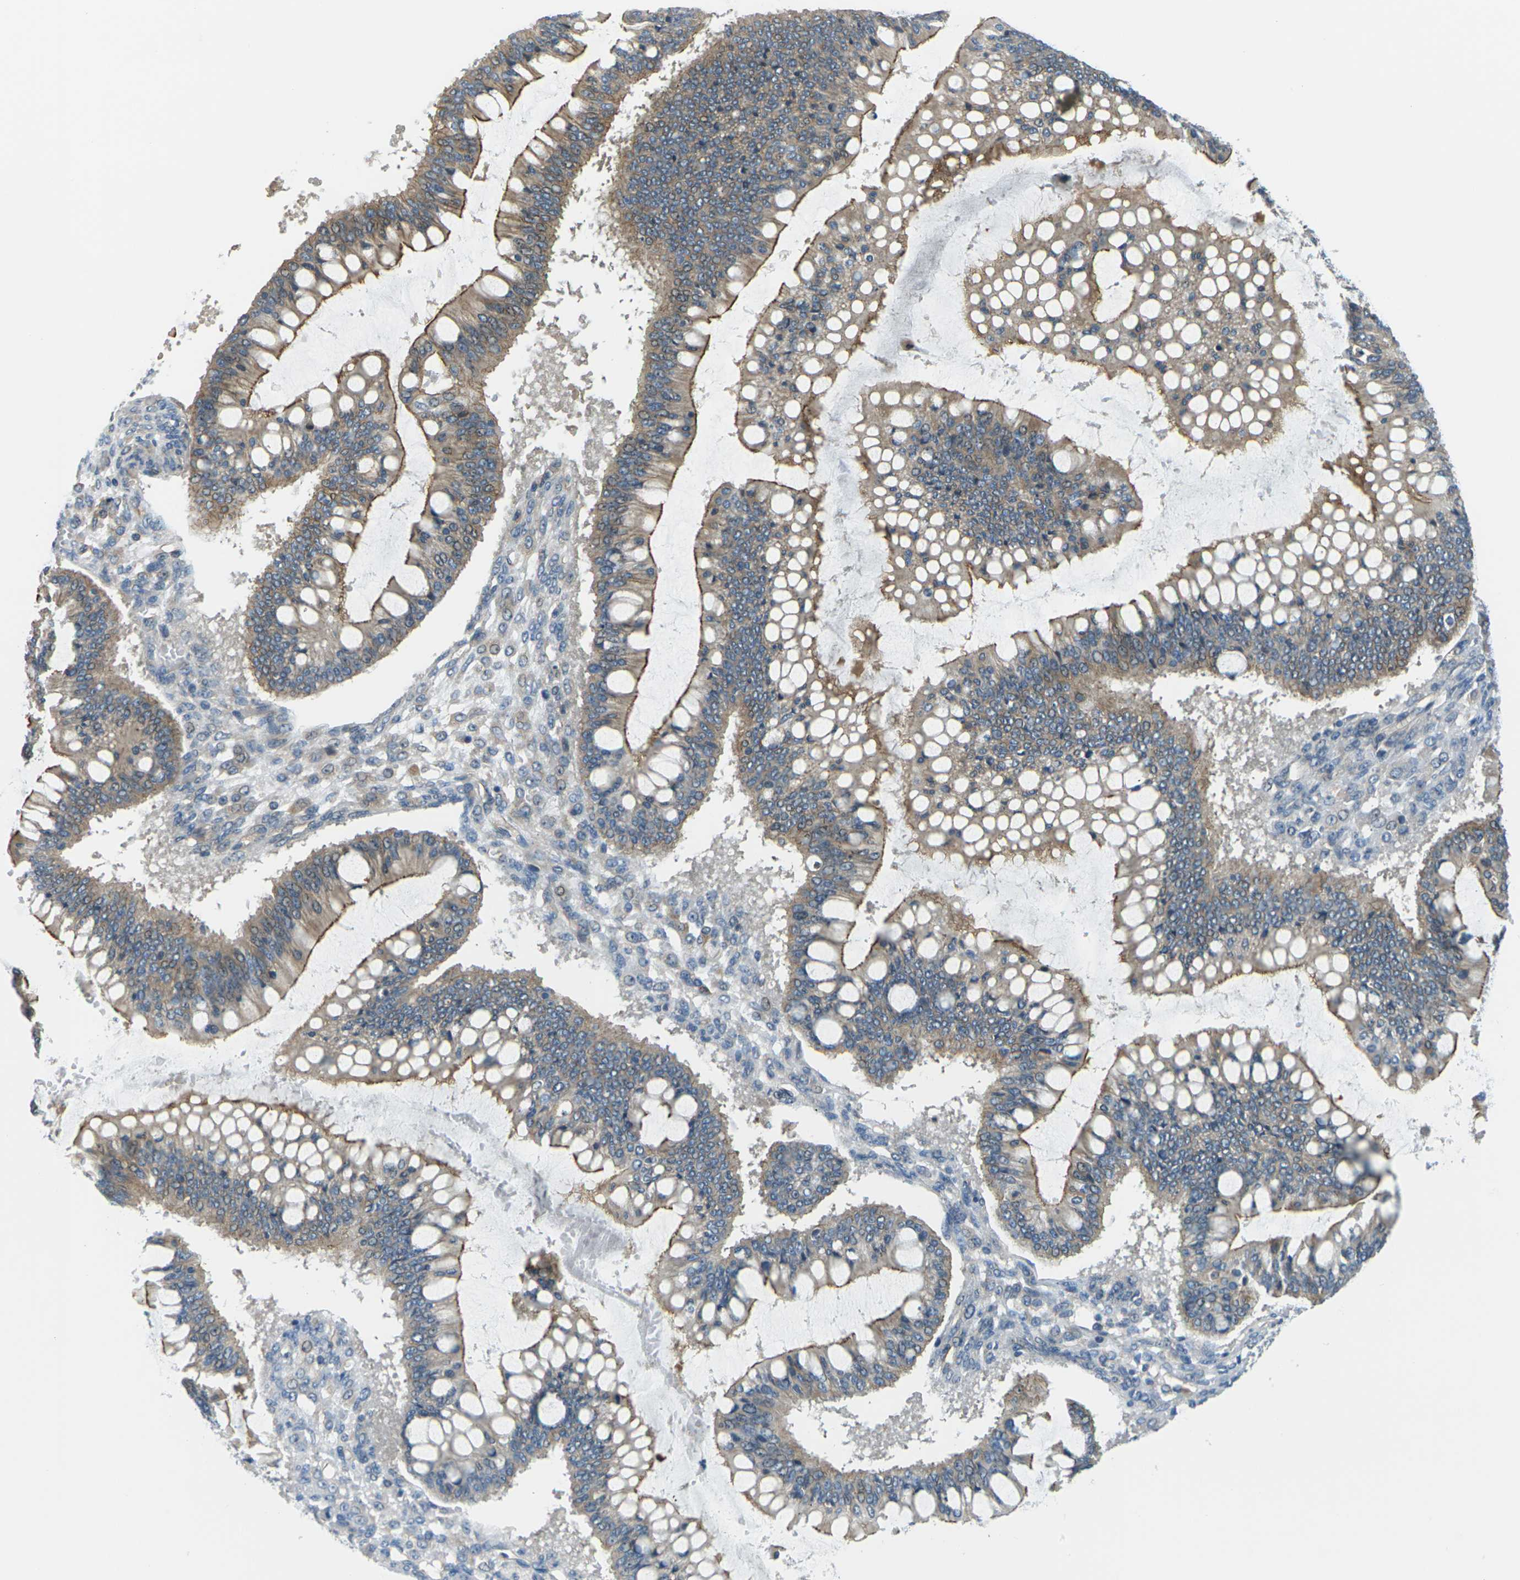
{"staining": {"intensity": "moderate", "quantity": ">75%", "location": "cytoplasmic/membranous"}, "tissue": "ovarian cancer", "cell_type": "Tumor cells", "image_type": "cancer", "snomed": [{"axis": "morphology", "description": "Cystadenocarcinoma, mucinous, NOS"}, {"axis": "topography", "description": "Ovary"}], "caption": "Immunohistochemical staining of human mucinous cystadenocarcinoma (ovarian) exhibits moderate cytoplasmic/membranous protein positivity in approximately >75% of tumor cells.", "gene": "SLC13A3", "patient": {"sex": "female", "age": 73}}